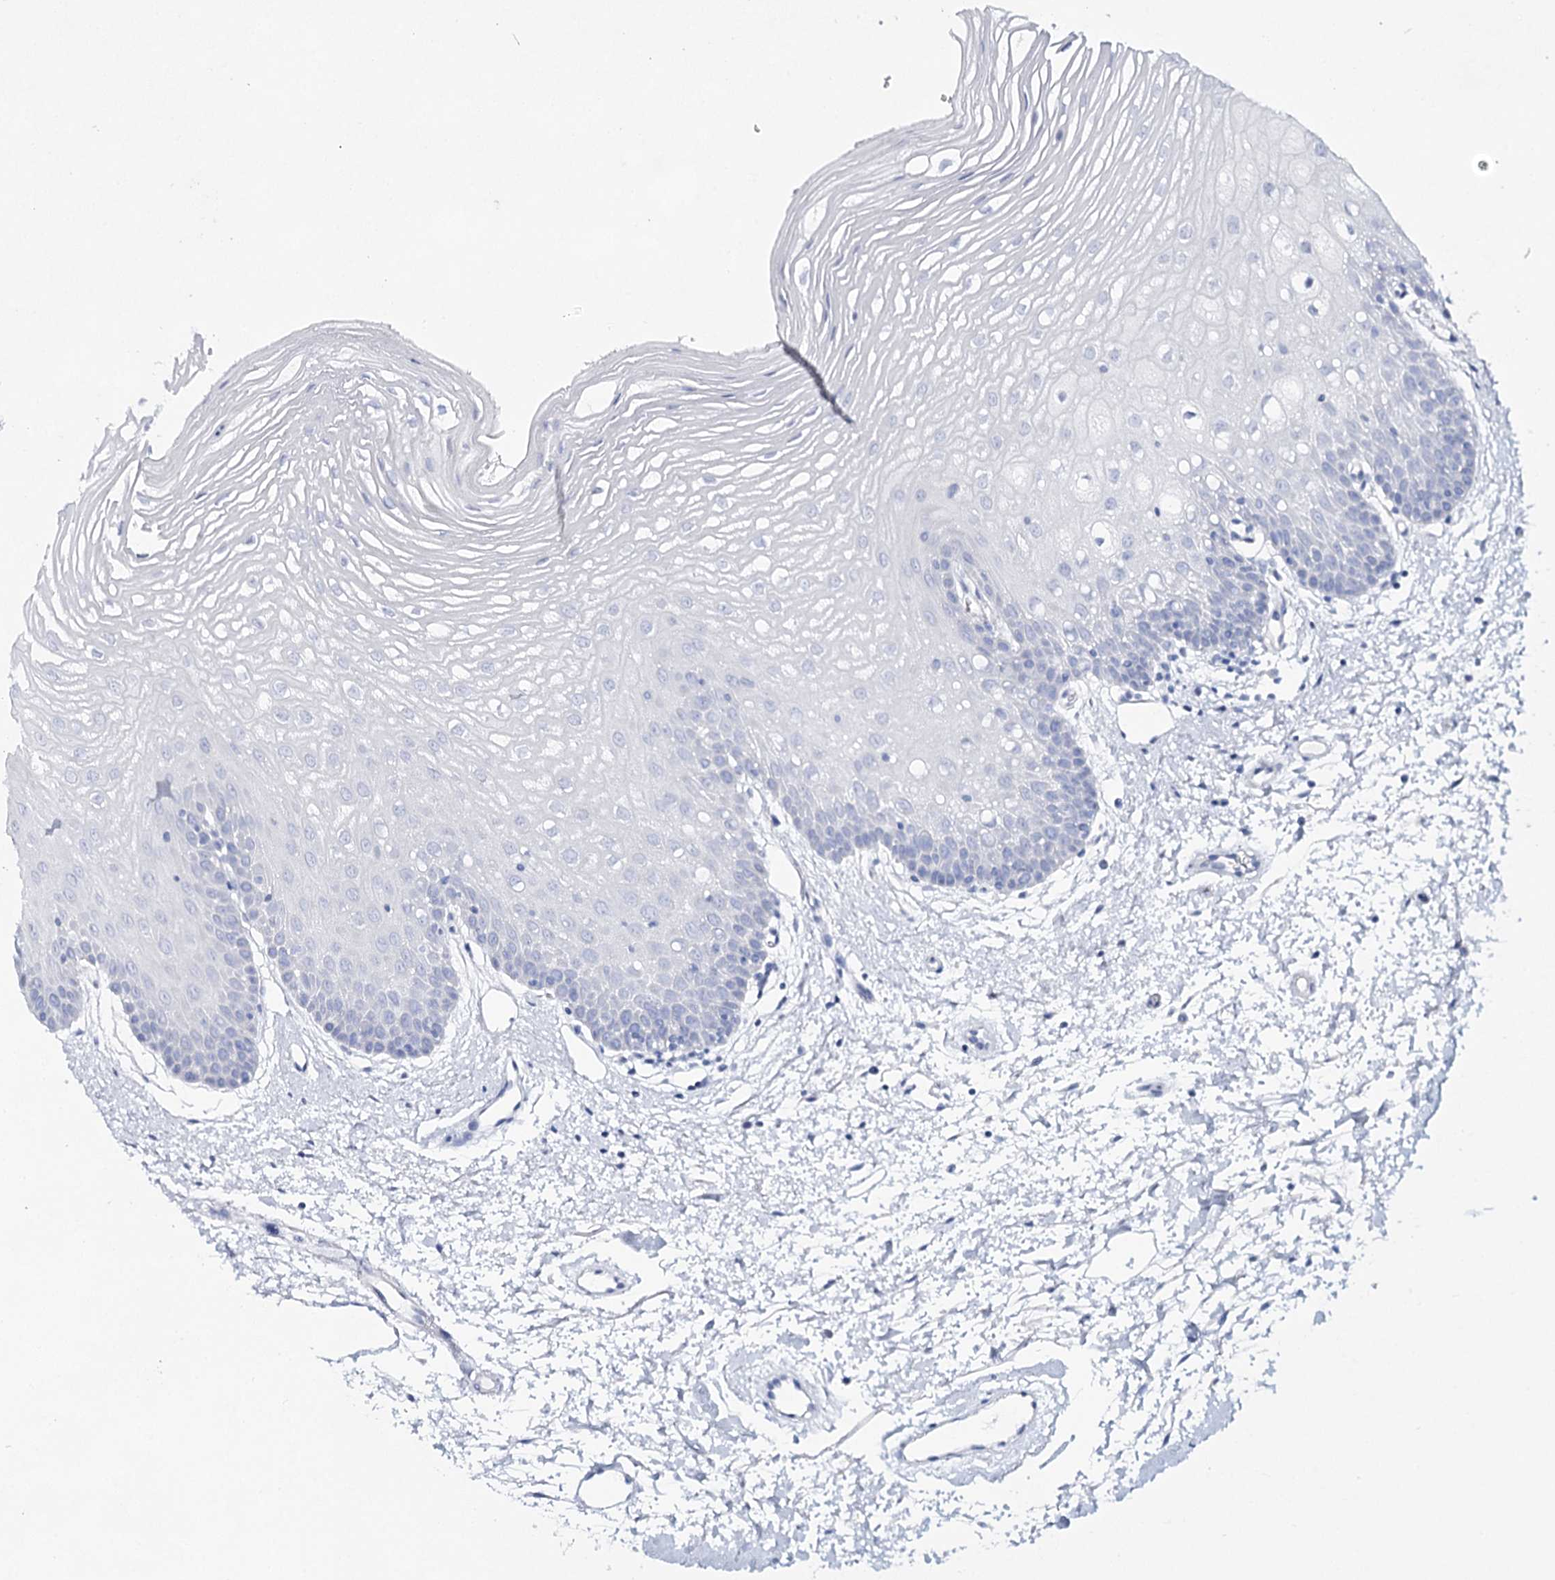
{"staining": {"intensity": "negative", "quantity": "none", "location": "none"}, "tissue": "oral mucosa", "cell_type": "Squamous epithelial cells", "image_type": "normal", "snomed": [{"axis": "morphology", "description": "Normal tissue, NOS"}, {"axis": "topography", "description": "Oral tissue"}, {"axis": "topography", "description": "Tounge, NOS"}], "caption": "A photomicrograph of human oral mucosa is negative for staining in squamous epithelial cells. (Immunohistochemistry, brightfield microscopy, high magnification).", "gene": "SLC17A2", "patient": {"sex": "female", "age": 73}}